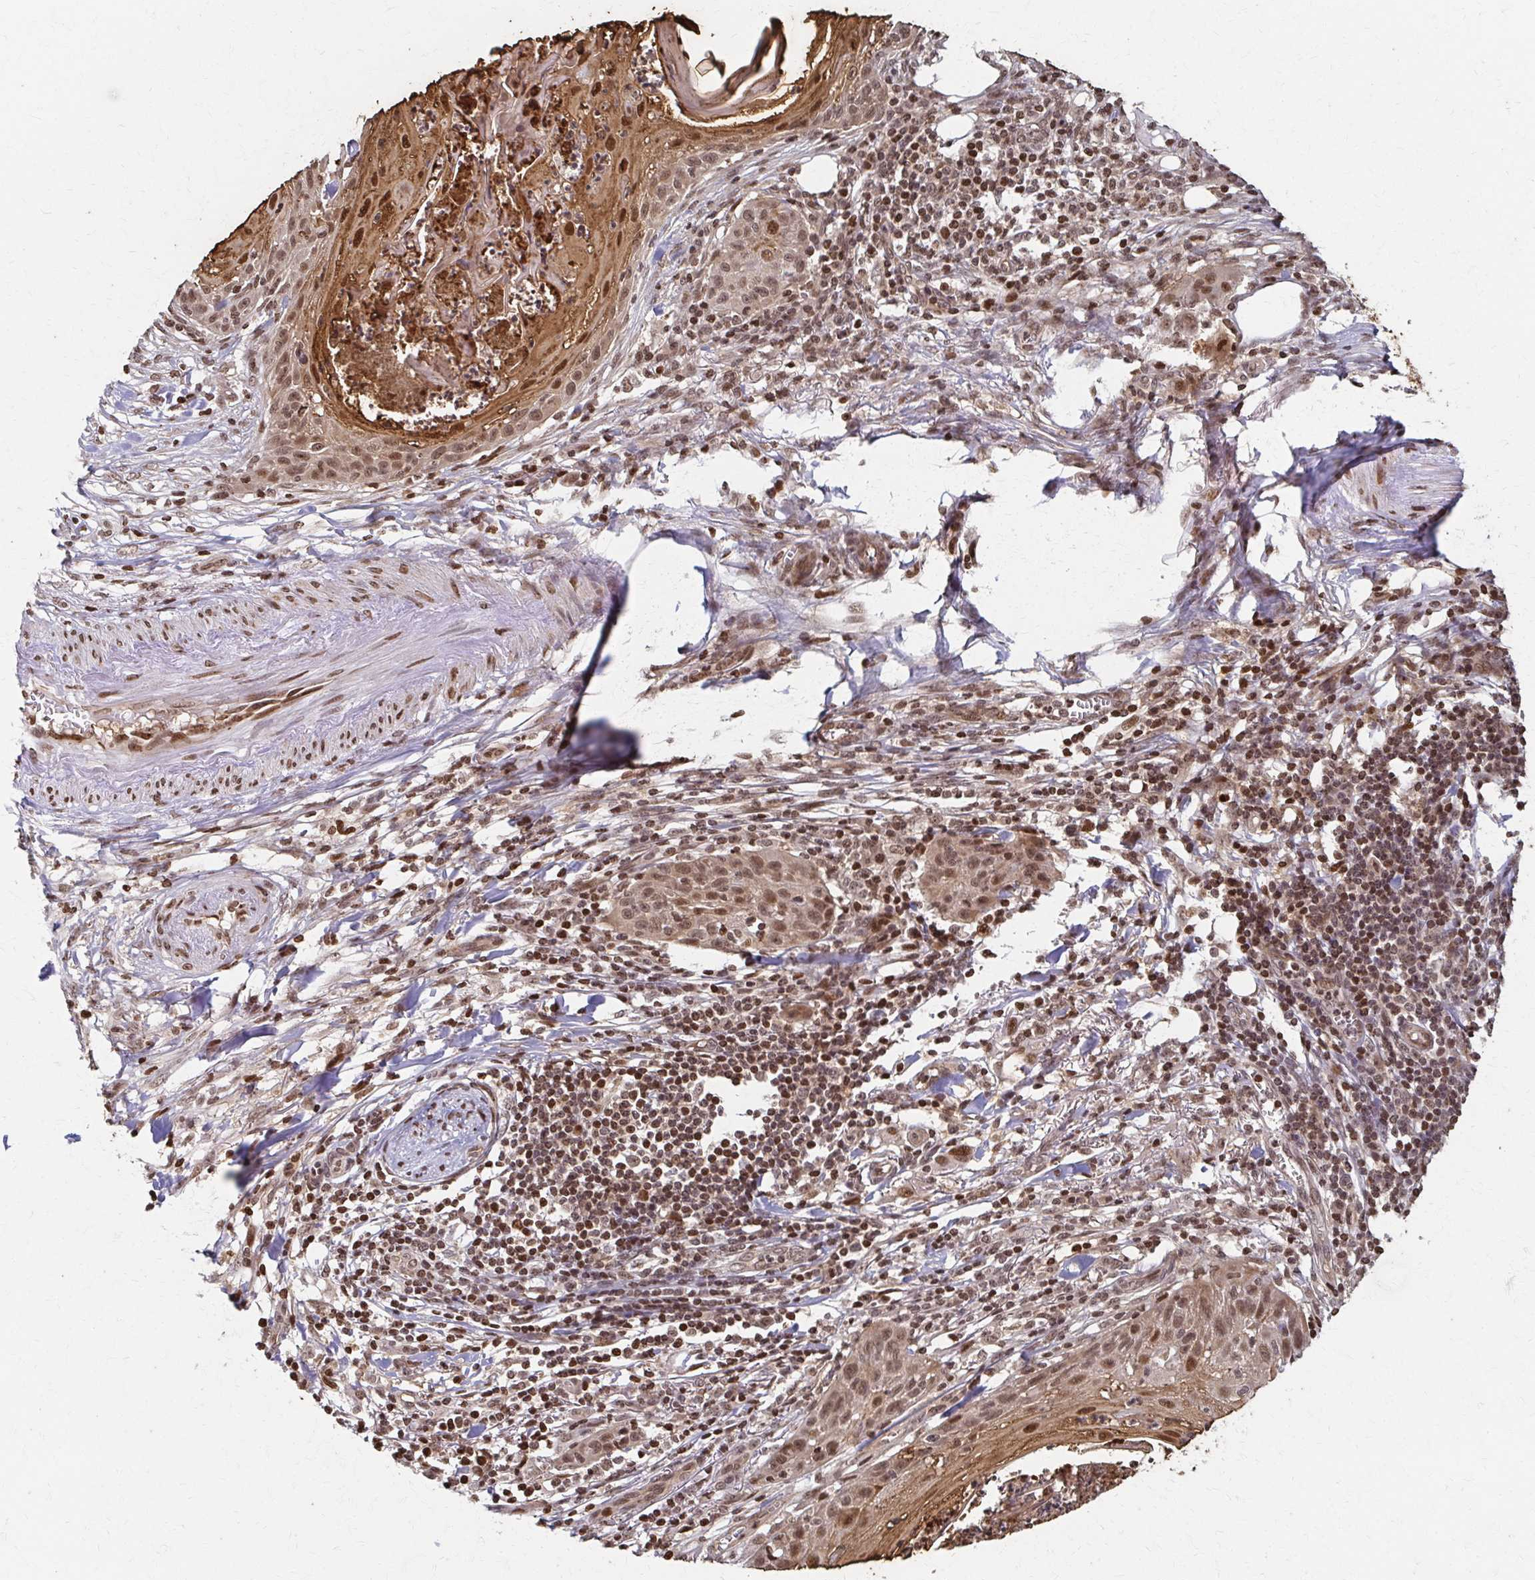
{"staining": {"intensity": "weak", "quantity": ">75%", "location": "nuclear"}, "tissue": "skin cancer", "cell_type": "Tumor cells", "image_type": "cancer", "snomed": [{"axis": "morphology", "description": "Squamous cell carcinoma, NOS"}, {"axis": "topography", "description": "Skin"}], "caption": "Skin squamous cell carcinoma stained for a protein shows weak nuclear positivity in tumor cells. (brown staining indicates protein expression, while blue staining denotes nuclei).", "gene": "PSMD7", "patient": {"sex": "female", "age": 88}}